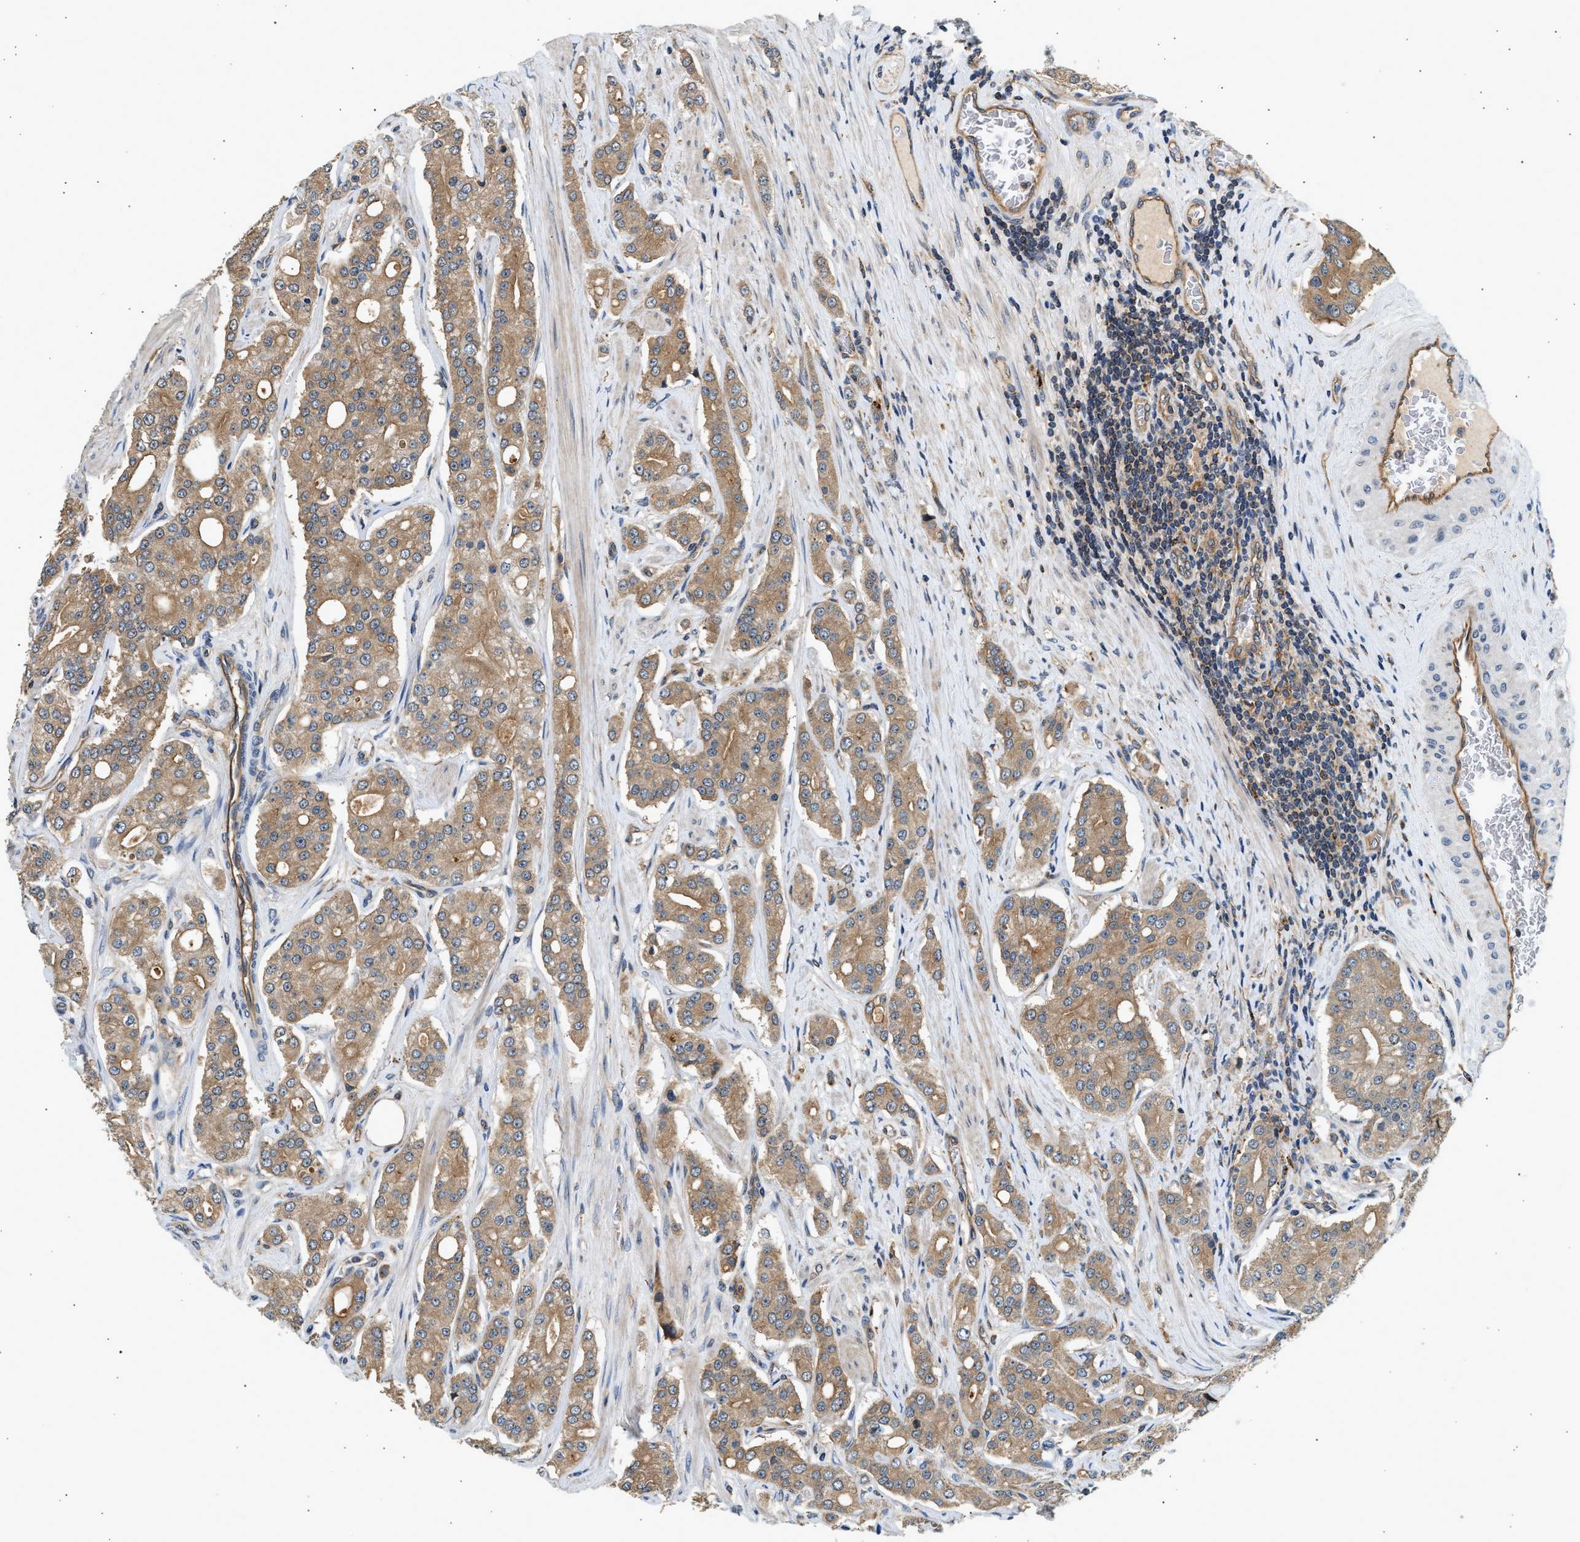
{"staining": {"intensity": "moderate", "quantity": ">75%", "location": "cytoplasmic/membranous"}, "tissue": "prostate cancer", "cell_type": "Tumor cells", "image_type": "cancer", "snomed": [{"axis": "morphology", "description": "Adenocarcinoma, High grade"}, {"axis": "topography", "description": "Prostate"}], "caption": "Immunohistochemical staining of human prostate cancer demonstrates medium levels of moderate cytoplasmic/membranous expression in approximately >75% of tumor cells.", "gene": "DUSP14", "patient": {"sex": "male", "age": 71}}